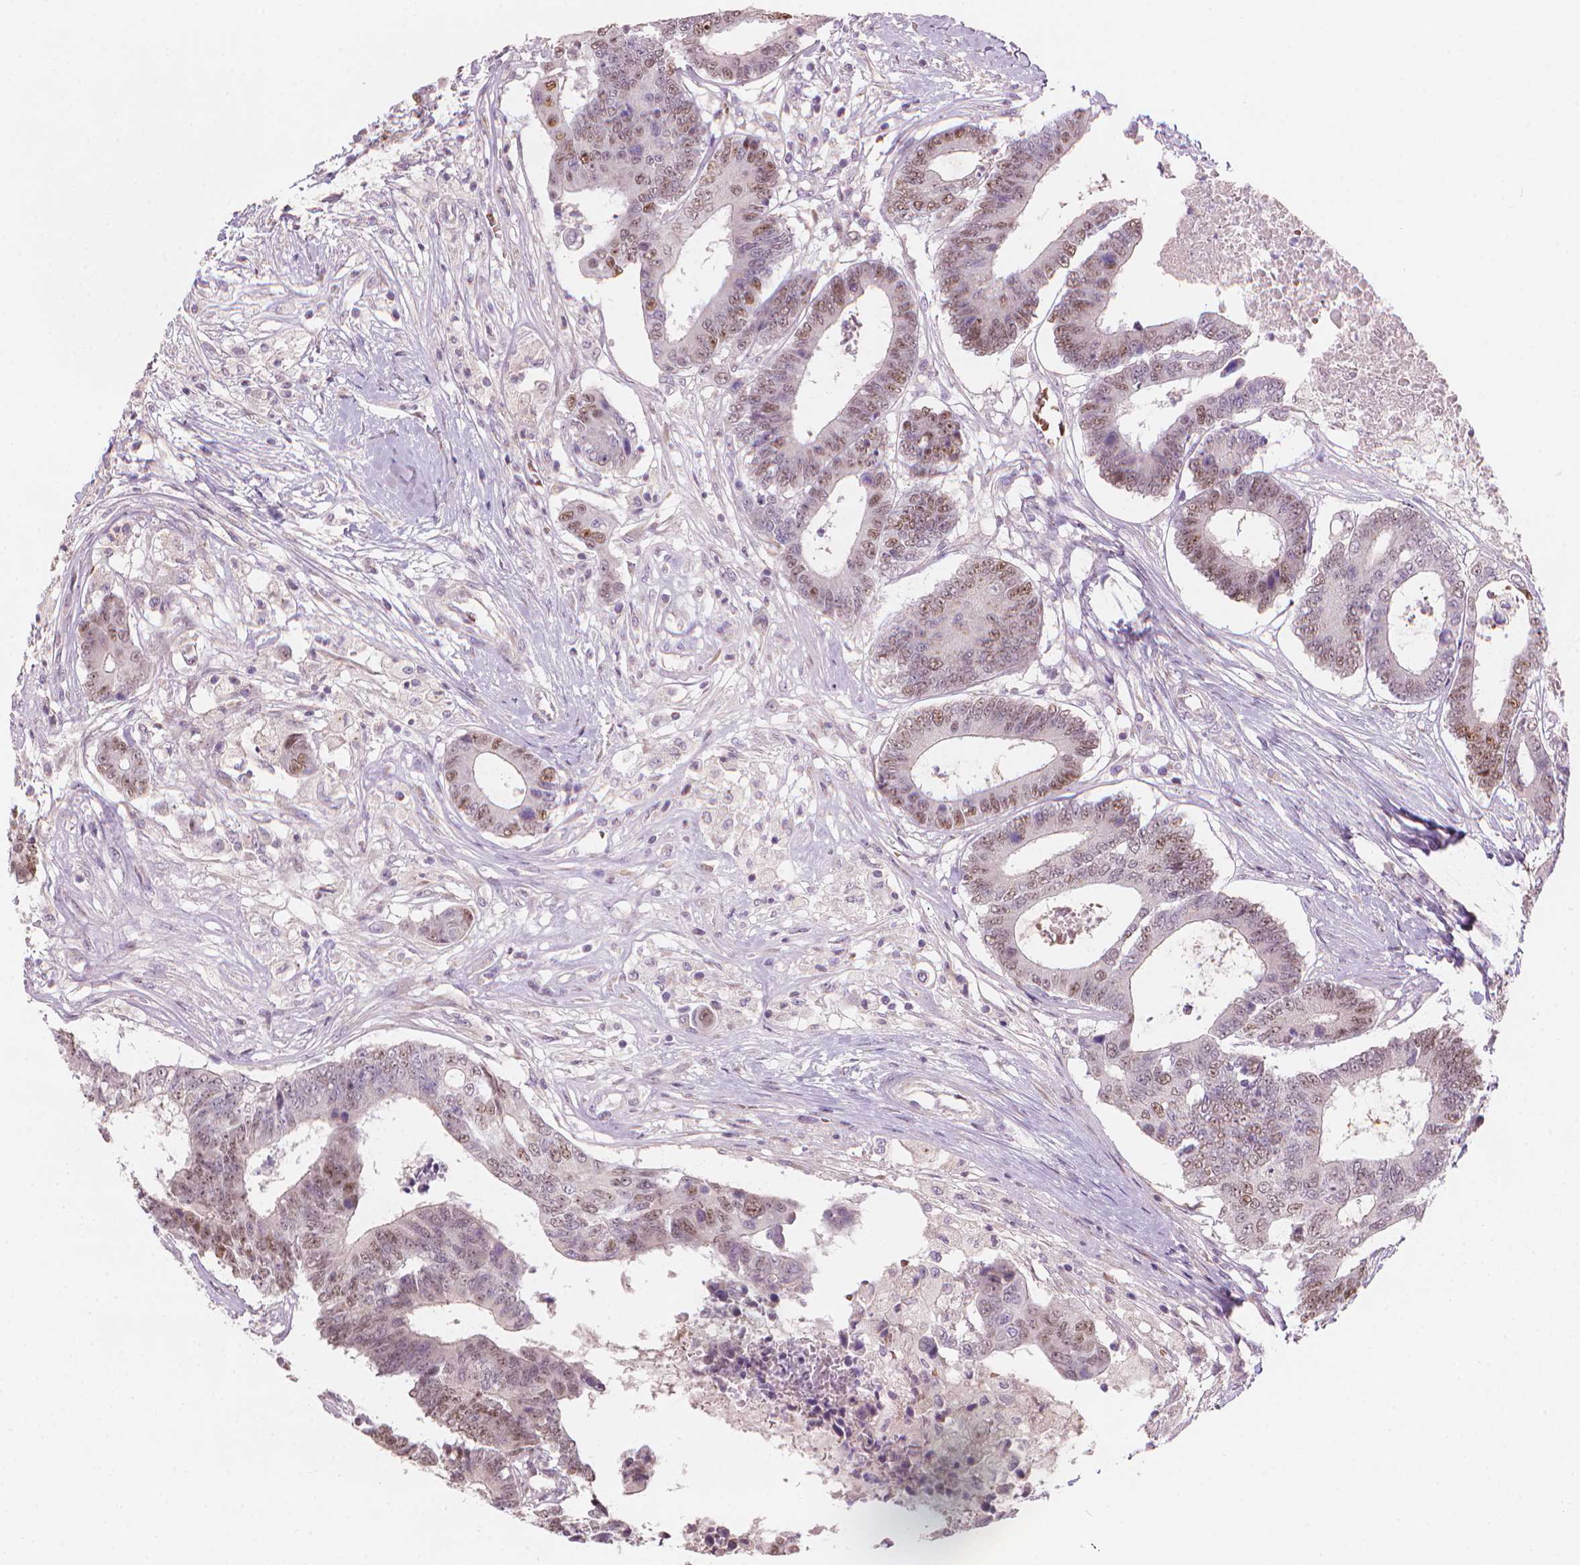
{"staining": {"intensity": "moderate", "quantity": "25%-75%", "location": "nuclear"}, "tissue": "colorectal cancer", "cell_type": "Tumor cells", "image_type": "cancer", "snomed": [{"axis": "morphology", "description": "Adenocarcinoma, NOS"}, {"axis": "topography", "description": "Colon"}], "caption": "Approximately 25%-75% of tumor cells in colorectal adenocarcinoma reveal moderate nuclear protein positivity as visualized by brown immunohistochemical staining.", "gene": "IFFO1", "patient": {"sex": "female", "age": 48}}